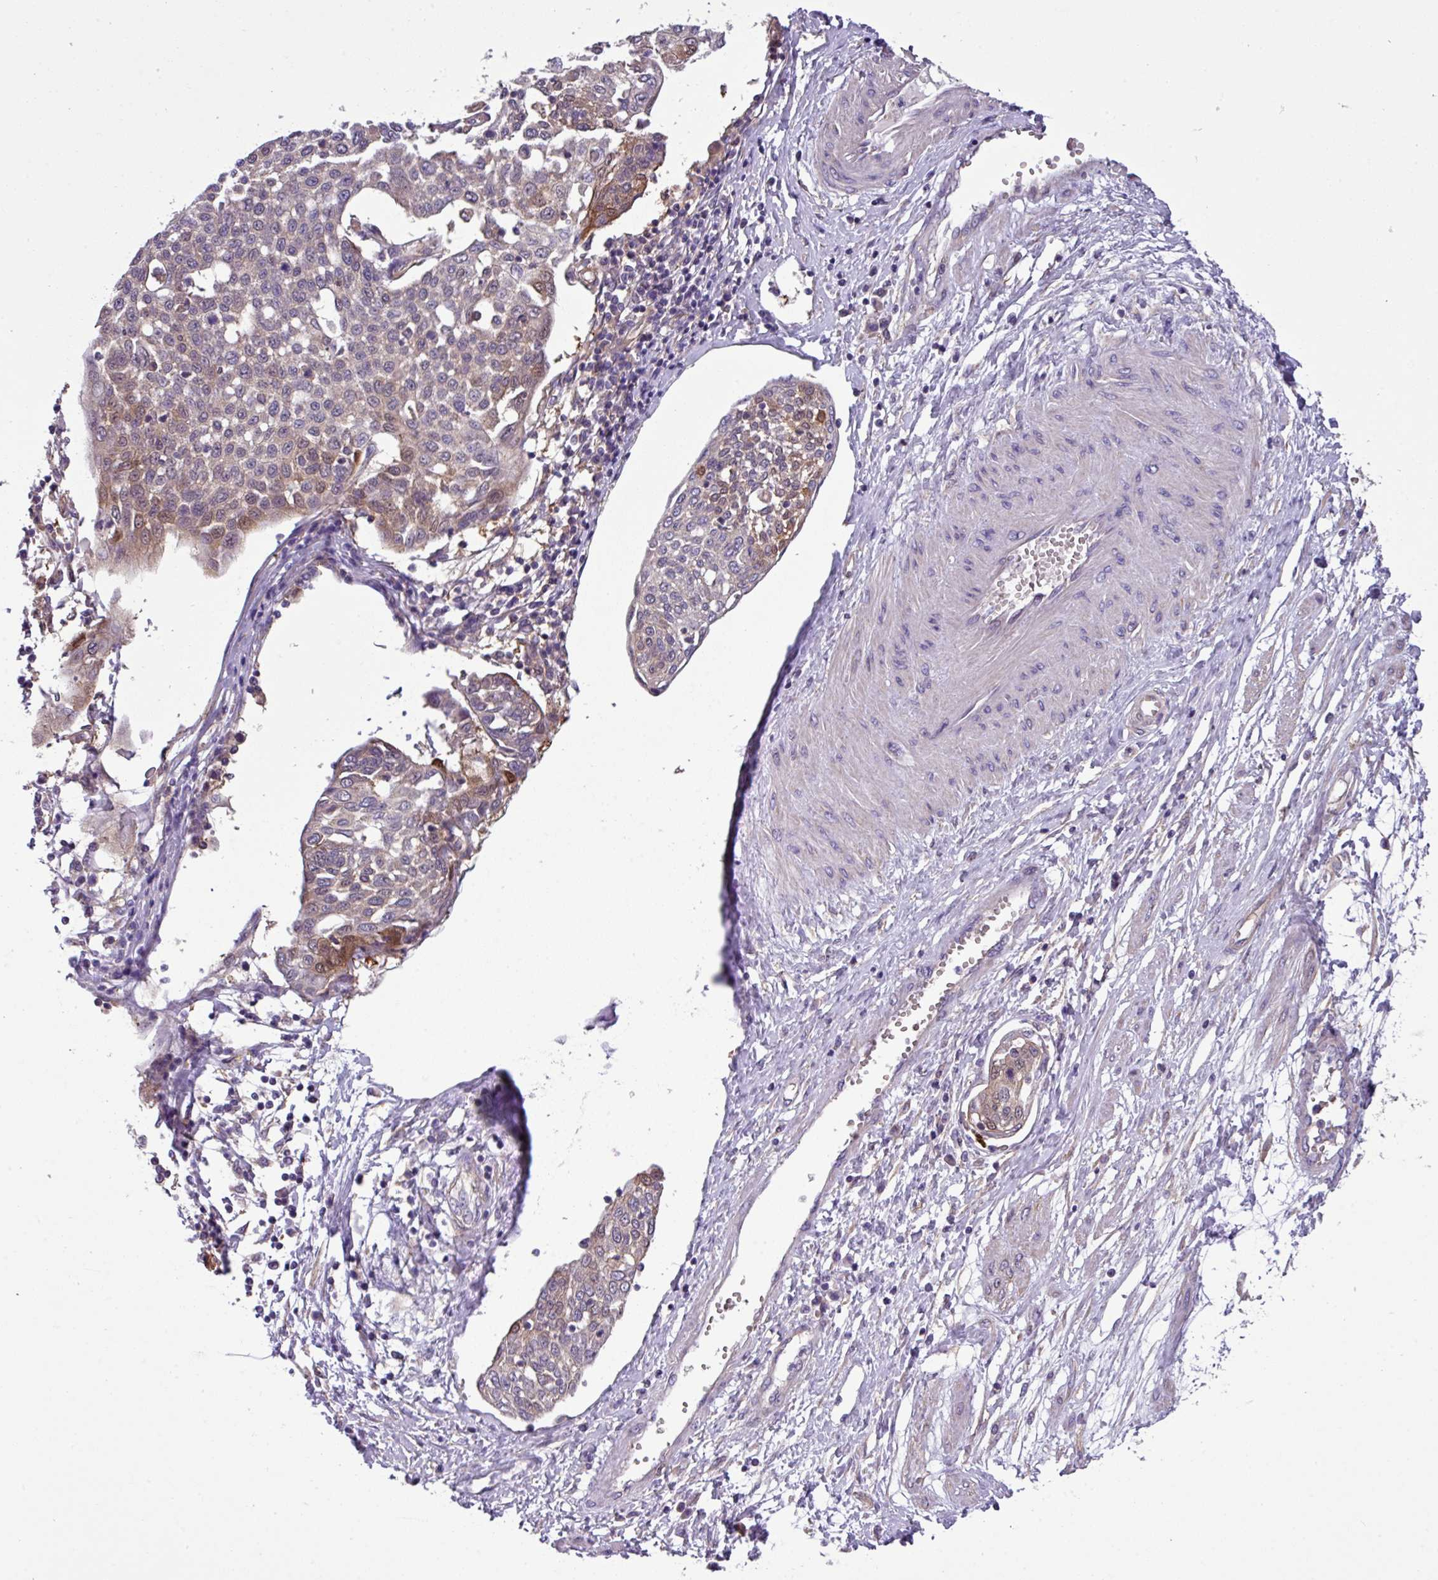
{"staining": {"intensity": "moderate", "quantity": "25%-75%", "location": "cytoplasmic/membranous"}, "tissue": "cervical cancer", "cell_type": "Tumor cells", "image_type": "cancer", "snomed": [{"axis": "morphology", "description": "Squamous cell carcinoma, NOS"}, {"axis": "topography", "description": "Cervix"}], "caption": "Immunohistochemical staining of human cervical cancer (squamous cell carcinoma) displays medium levels of moderate cytoplasmic/membranous protein positivity in approximately 25%-75% of tumor cells. (Brightfield microscopy of DAB IHC at high magnification).", "gene": "SLC23A2", "patient": {"sex": "female", "age": 34}}